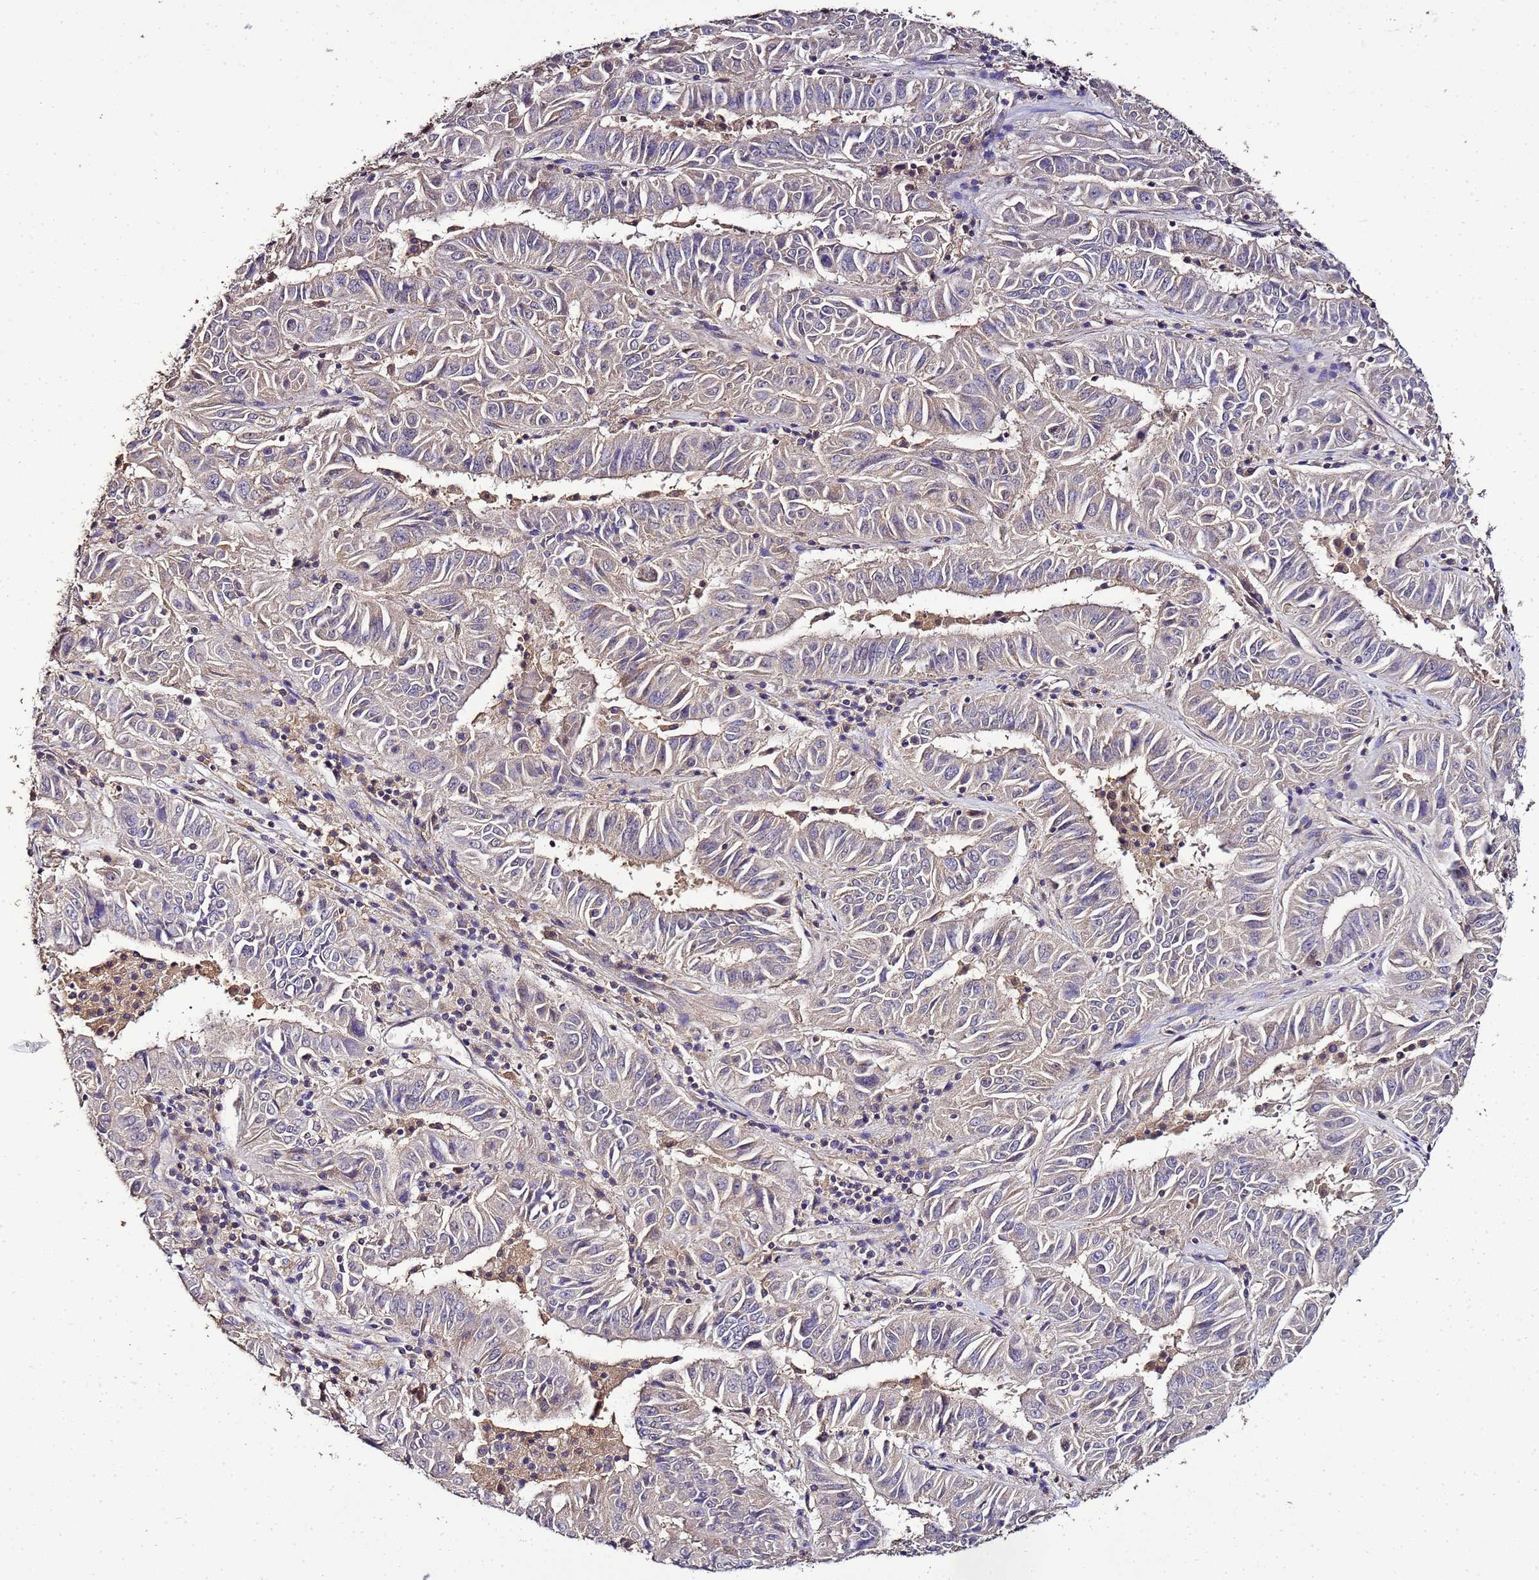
{"staining": {"intensity": "negative", "quantity": "none", "location": "none"}, "tissue": "pancreatic cancer", "cell_type": "Tumor cells", "image_type": "cancer", "snomed": [{"axis": "morphology", "description": "Adenocarcinoma, NOS"}, {"axis": "topography", "description": "Pancreas"}], "caption": "There is no significant positivity in tumor cells of pancreatic cancer (adenocarcinoma).", "gene": "ENOPH1", "patient": {"sex": "male", "age": 63}}